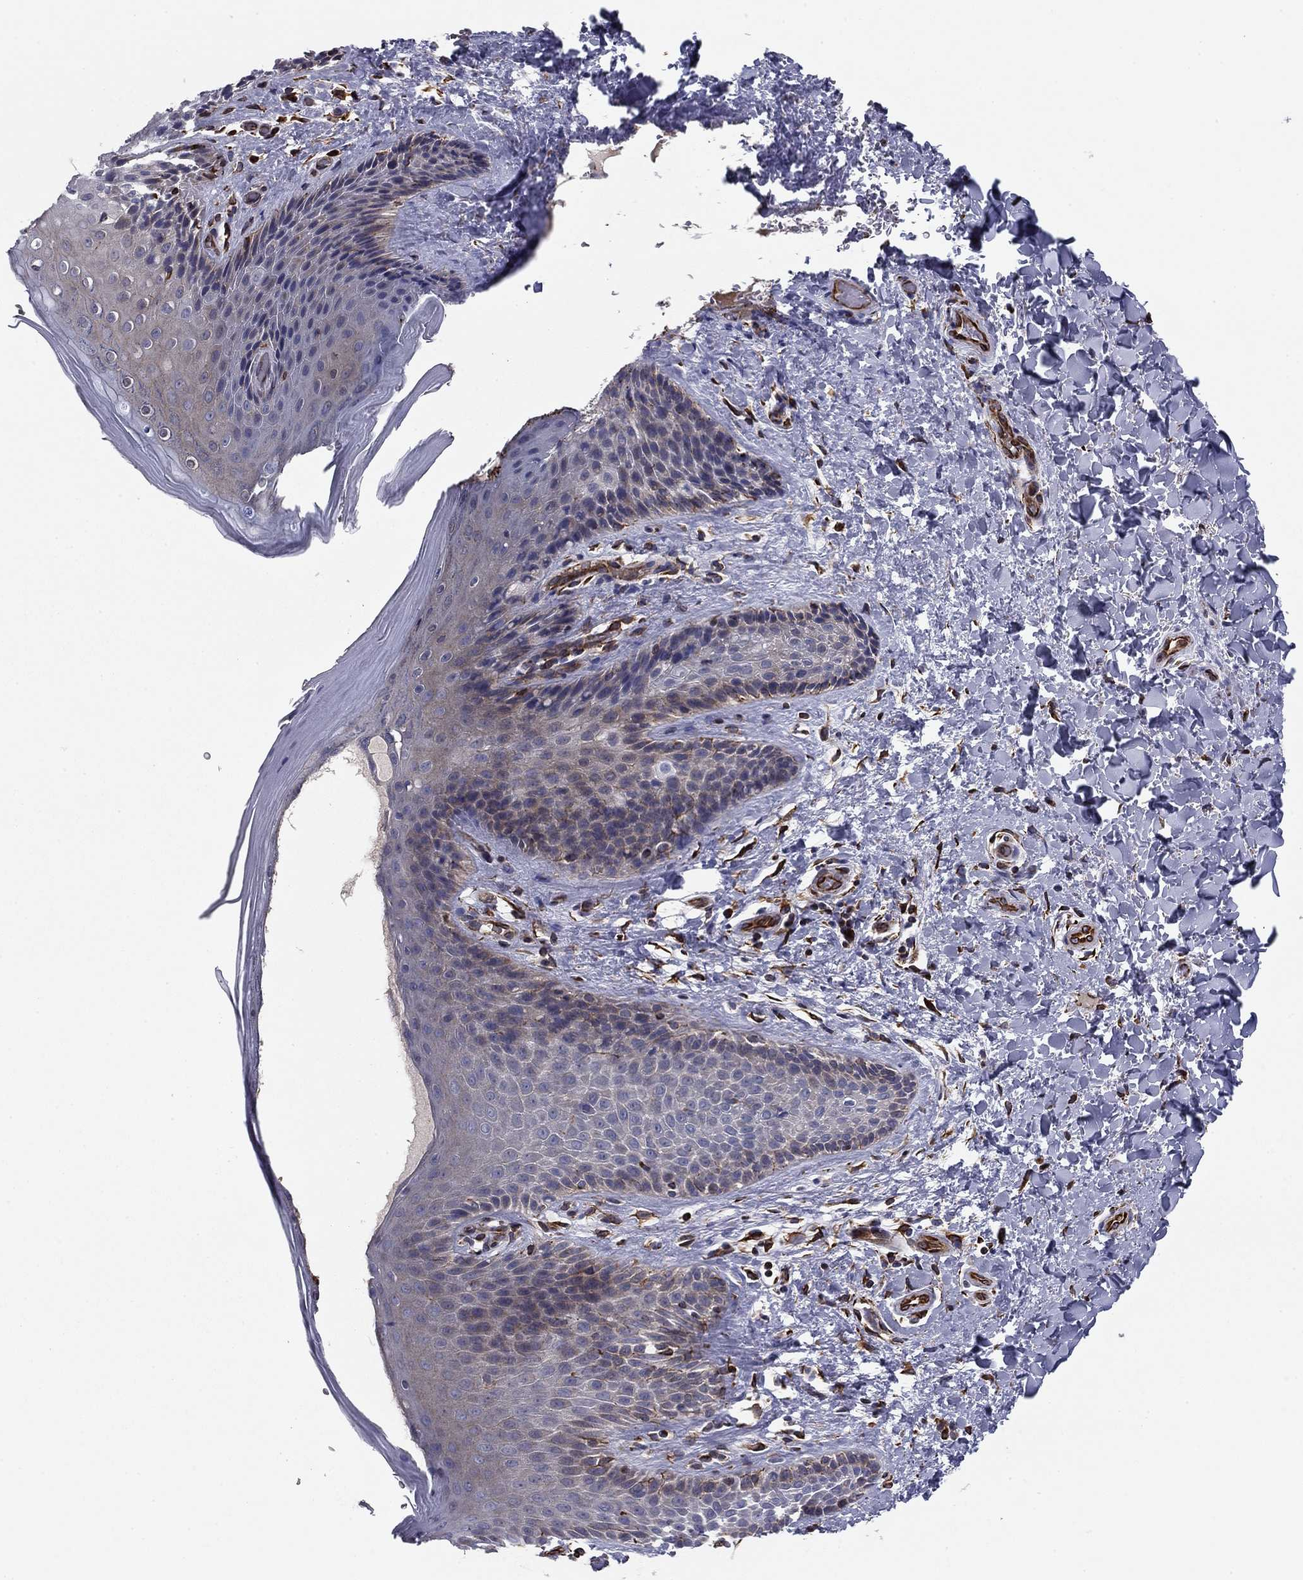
{"staining": {"intensity": "weak", "quantity": "25%-75%", "location": "cytoplasmic/membranous"}, "tissue": "skin", "cell_type": "Epidermal cells", "image_type": "normal", "snomed": [{"axis": "morphology", "description": "Normal tissue, NOS"}, {"axis": "topography", "description": "Anal"}], "caption": "DAB (3,3'-diaminobenzidine) immunohistochemical staining of normal skin displays weak cytoplasmic/membranous protein positivity in approximately 25%-75% of epidermal cells. Immunohistochemistry stains the protein of interest in brown and the nuclei are stained blue.", "gene": "CLSTN1", "patient": {"sex": "male", "age": 36}}